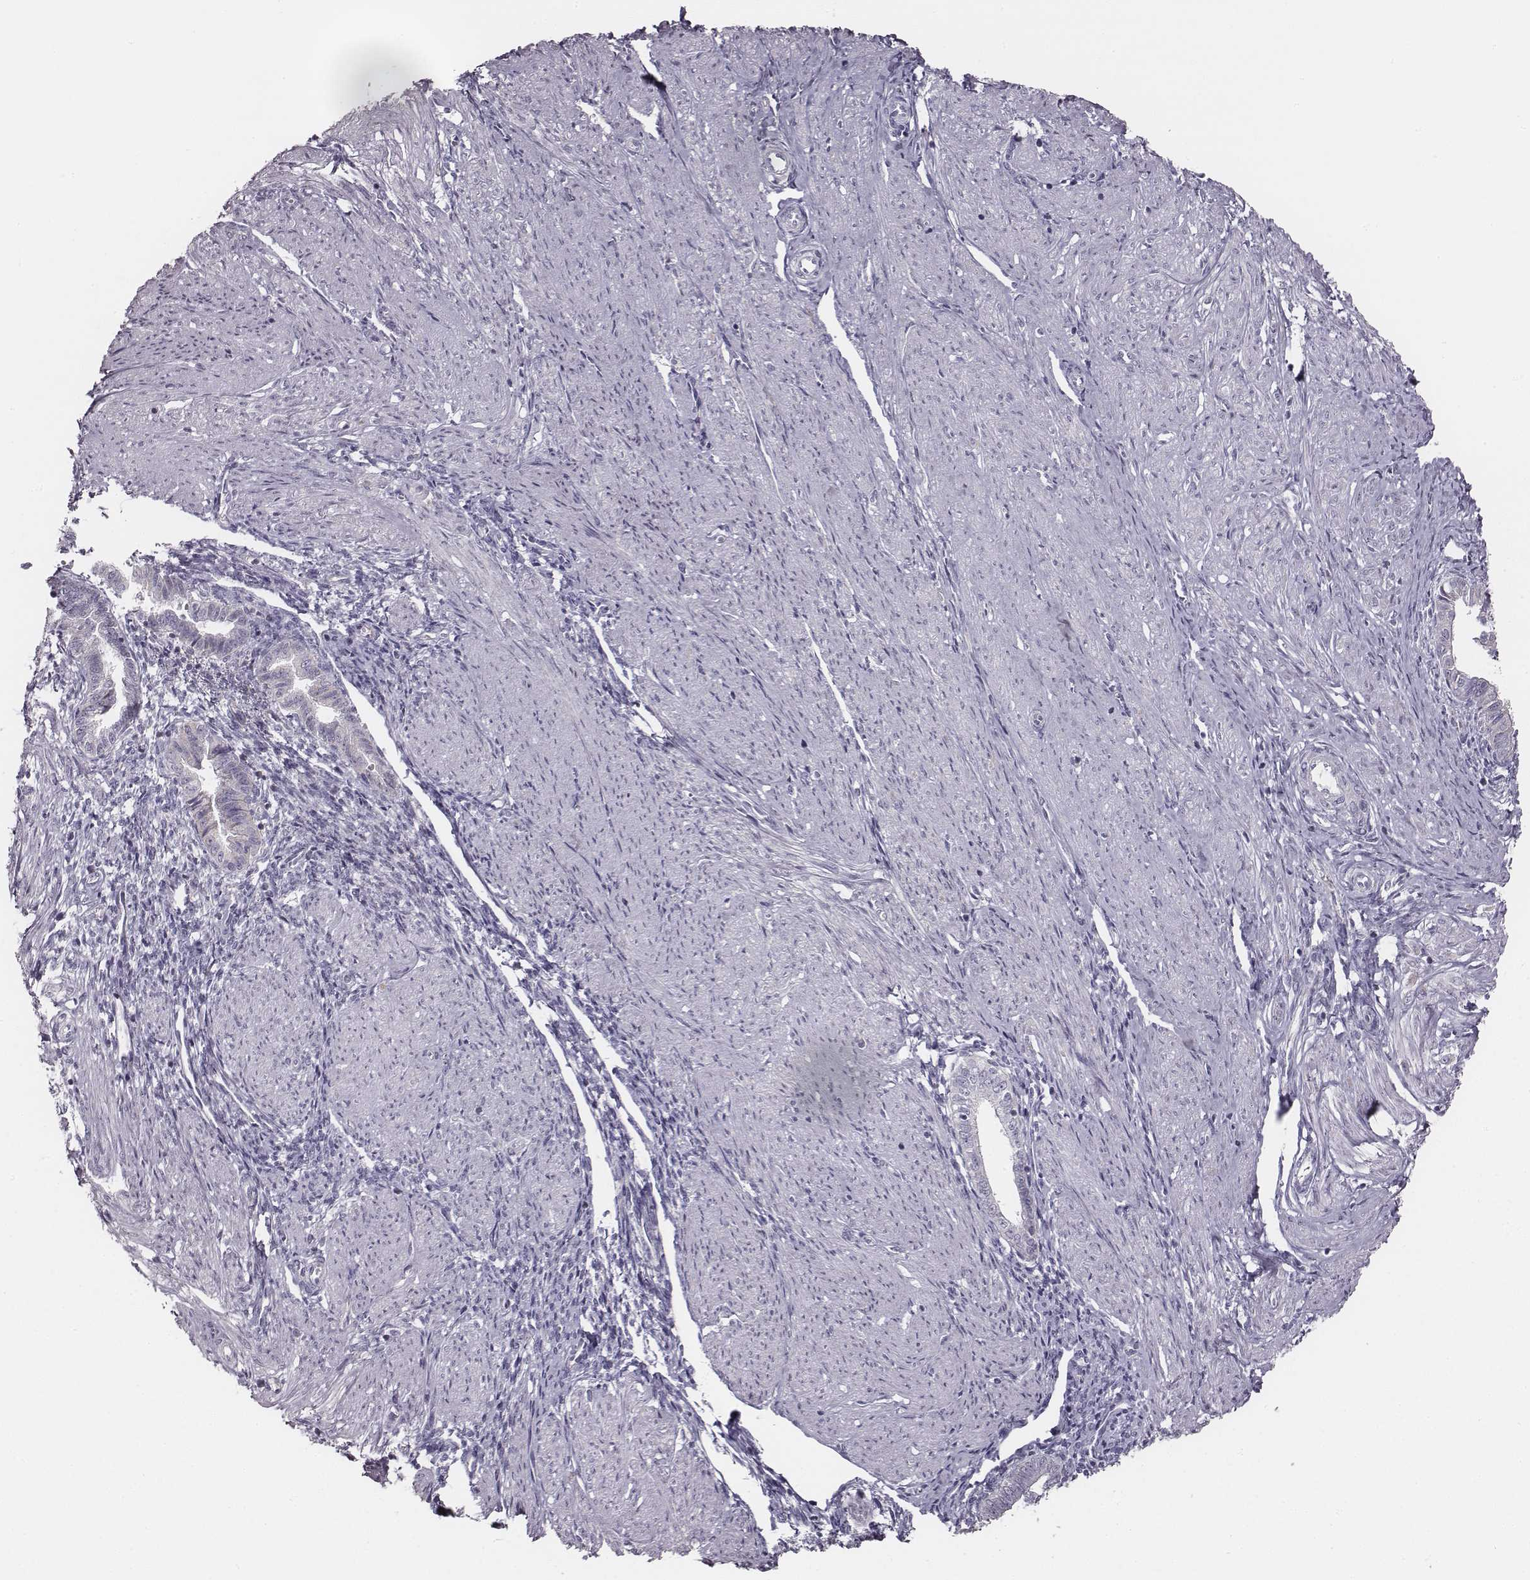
{"staining": {"intensity": "negative", "quantity": "none", "location": "none"}, "tissue": "endometrium", "cell_type": "Cells in endometrial stroma", "image_type": "normal", "snomed": [{"axis": "morphology", "description": "Normal tissue, NOS"}, {"axis": "topography", "description": "Endometrium"}], "caption": "This is an immunohistochemistry image of unremarkable endometrium. There is no expression in cells in endometrial stroma.", "gene": "UBL4B", "patient": {"sex": "female", "age": 37}}